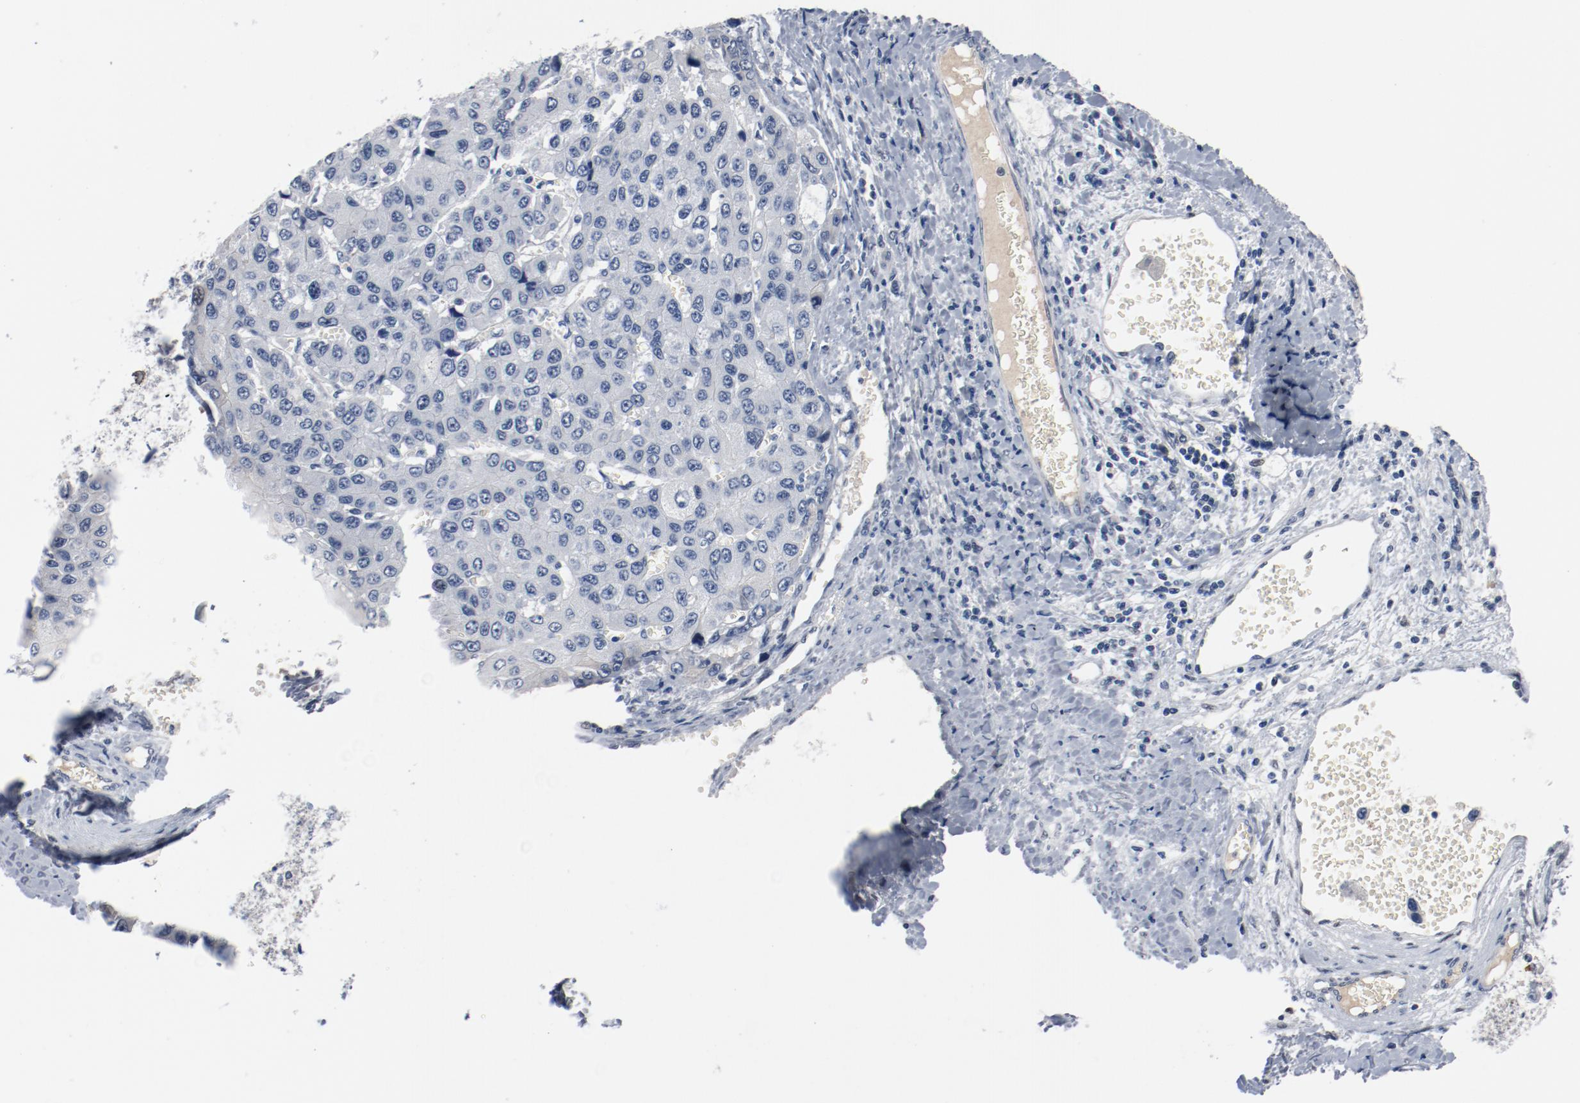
{"staining": {"intensity": "negative", "quantity": "none", "location": "none"}, "tissue": "liver cancer", "cell_type": "Tumor cells", "image_type": "cancer", "snomed": [{"axis": "morphology", "description": "Carcinoma, Hepatocellular, NOS"}, {"axis": "topography", "description": "Liver"}], "caption": "Immunohistochemical staining of liver cancer exhibits no significant expression in tumor cells.", "gene": "FOXP1", "patient": {"sex": "female", "age": 66}}